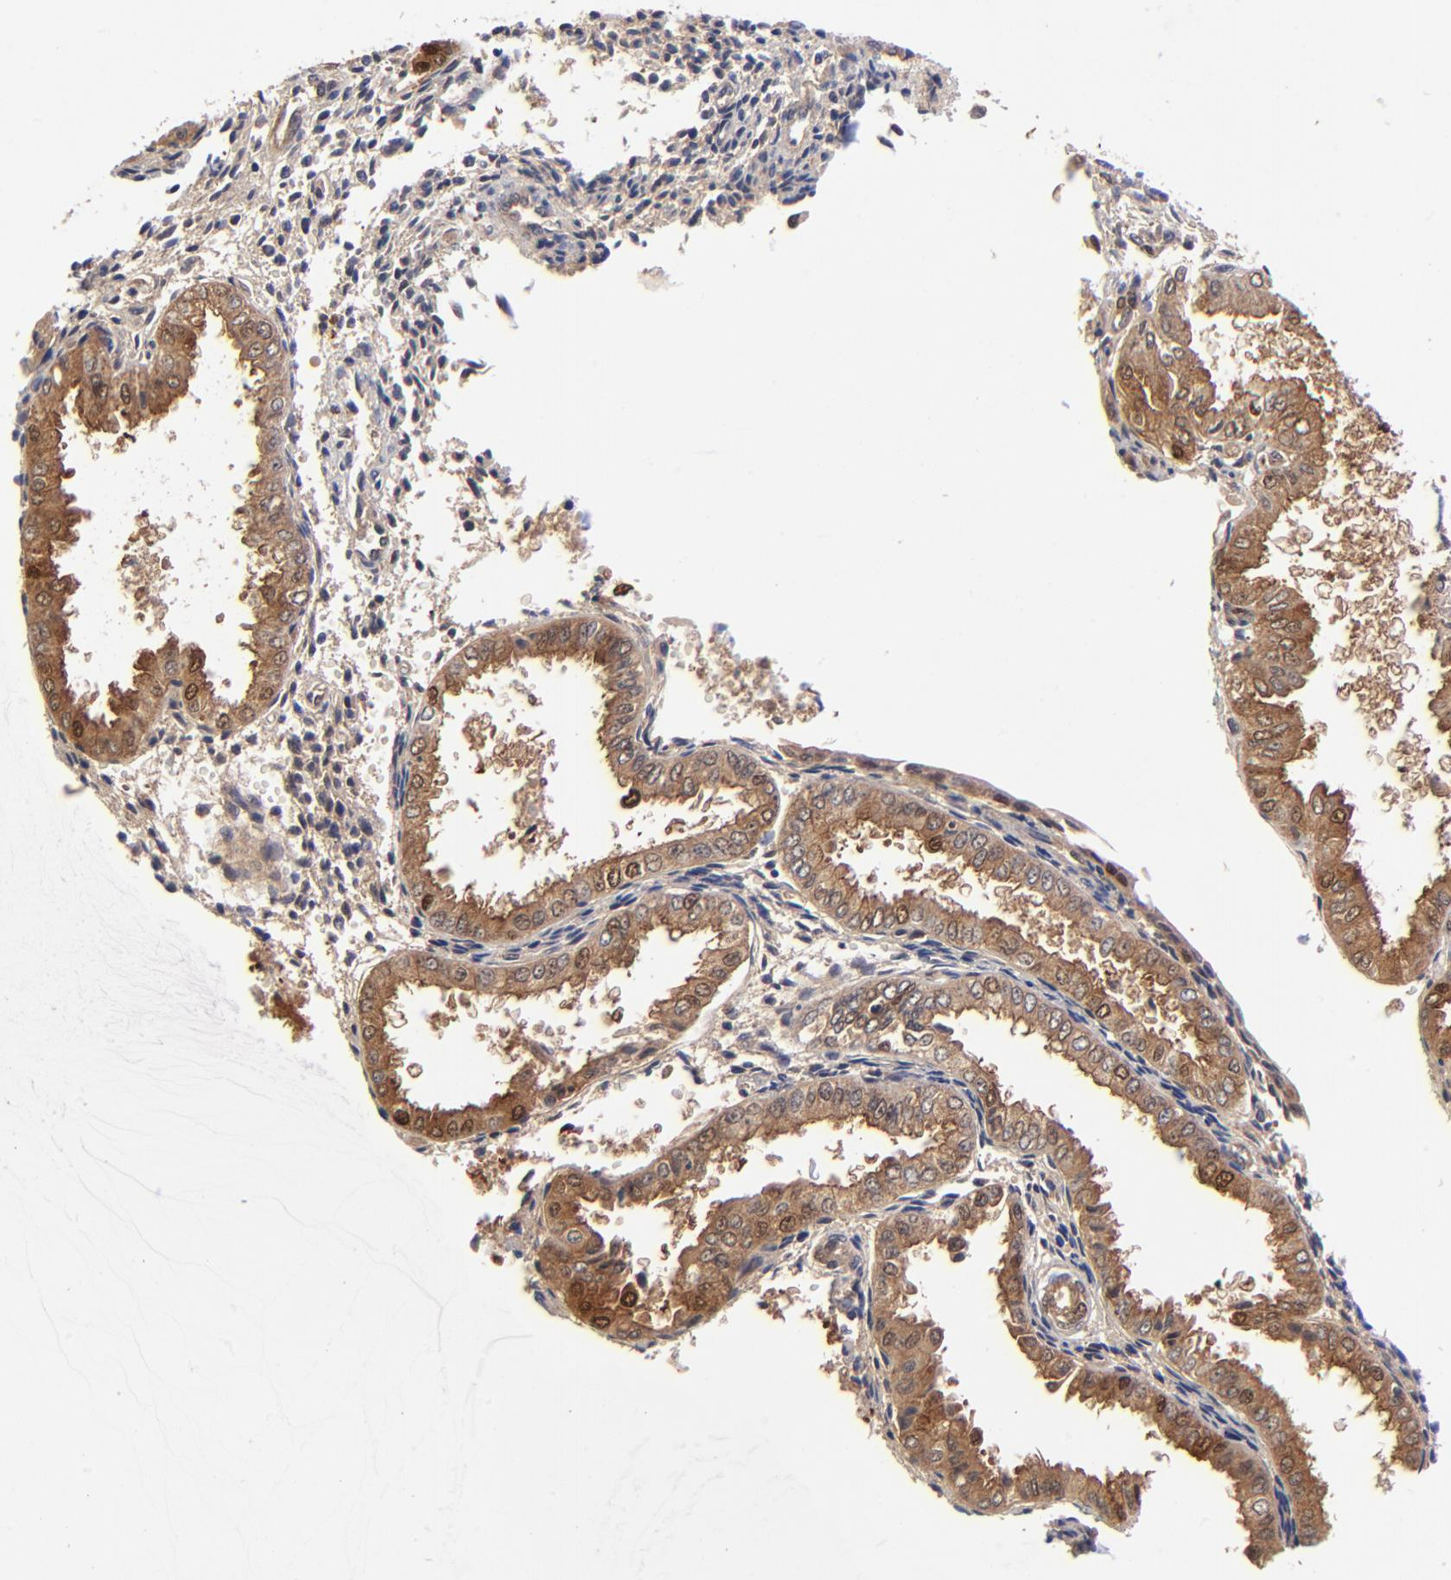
{"staining": {"intensity": "weak", "quantity": "25%-75%", "location": "cytoplasmic/membranous"}, "tissue": "endometrium", "cell_type": "Cells in endometrial stroma", "image_type": "normal", "snomed": [{"axis": "morphology", "description": "Normal tissue, NOS"}, {"axis": "topography", "description": "Endometrium"}], "caption": "Protein analysis of normal endometrium exhibits weak cytoplasmic/membranous expression in approximately 25%-75% of cells in endometrial stroma.", "gene": "DCTPP1", "patient": {"sex": "female", "age": 33}}